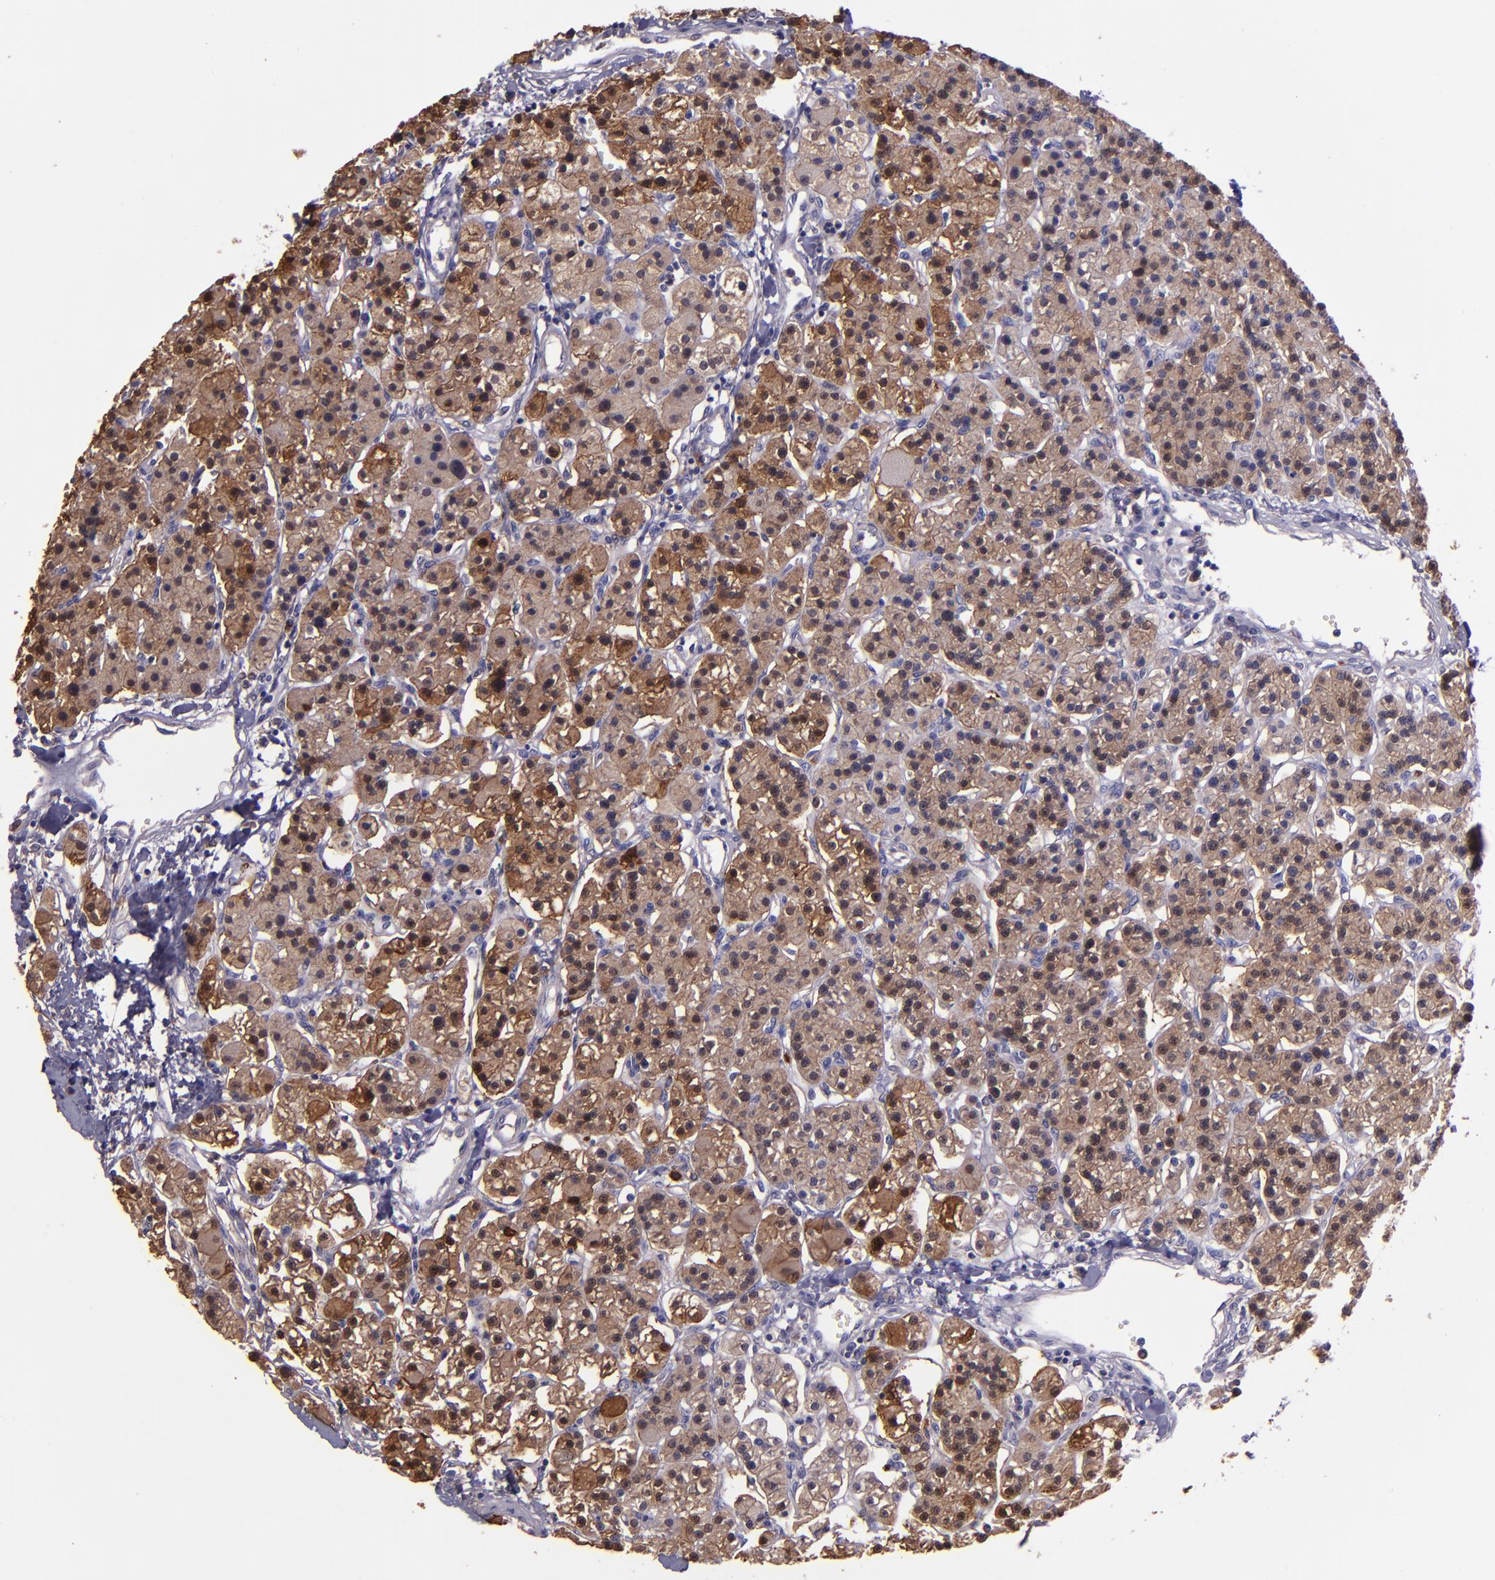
{"staining": {"intensity": "moderate", "quantity": ">75%", "location": "cytoplasmic/membranous"}, "tissue": "parathyroid gland", "cell_type": "Glandular cells", "image_type": "normal", "snomed": [{"axis": "morphology", "description": "Normal tissue, NOS"}, {"axis": "topography", "description": "Parathyroid gland"}], "caption": "High-magnification brightfield microscopy of normal parathyroid gland stained with DAB (brown) and counterstained with hematoxylin (blue). glandular cells exhibit moderate cytoplasmic/membranous positivity is appreciated in about>75% of cells. (IHC, brightfield microscopy, high magnification).", "gene": "WASH6P", "patient": {"sex": "female", "age": 58}}